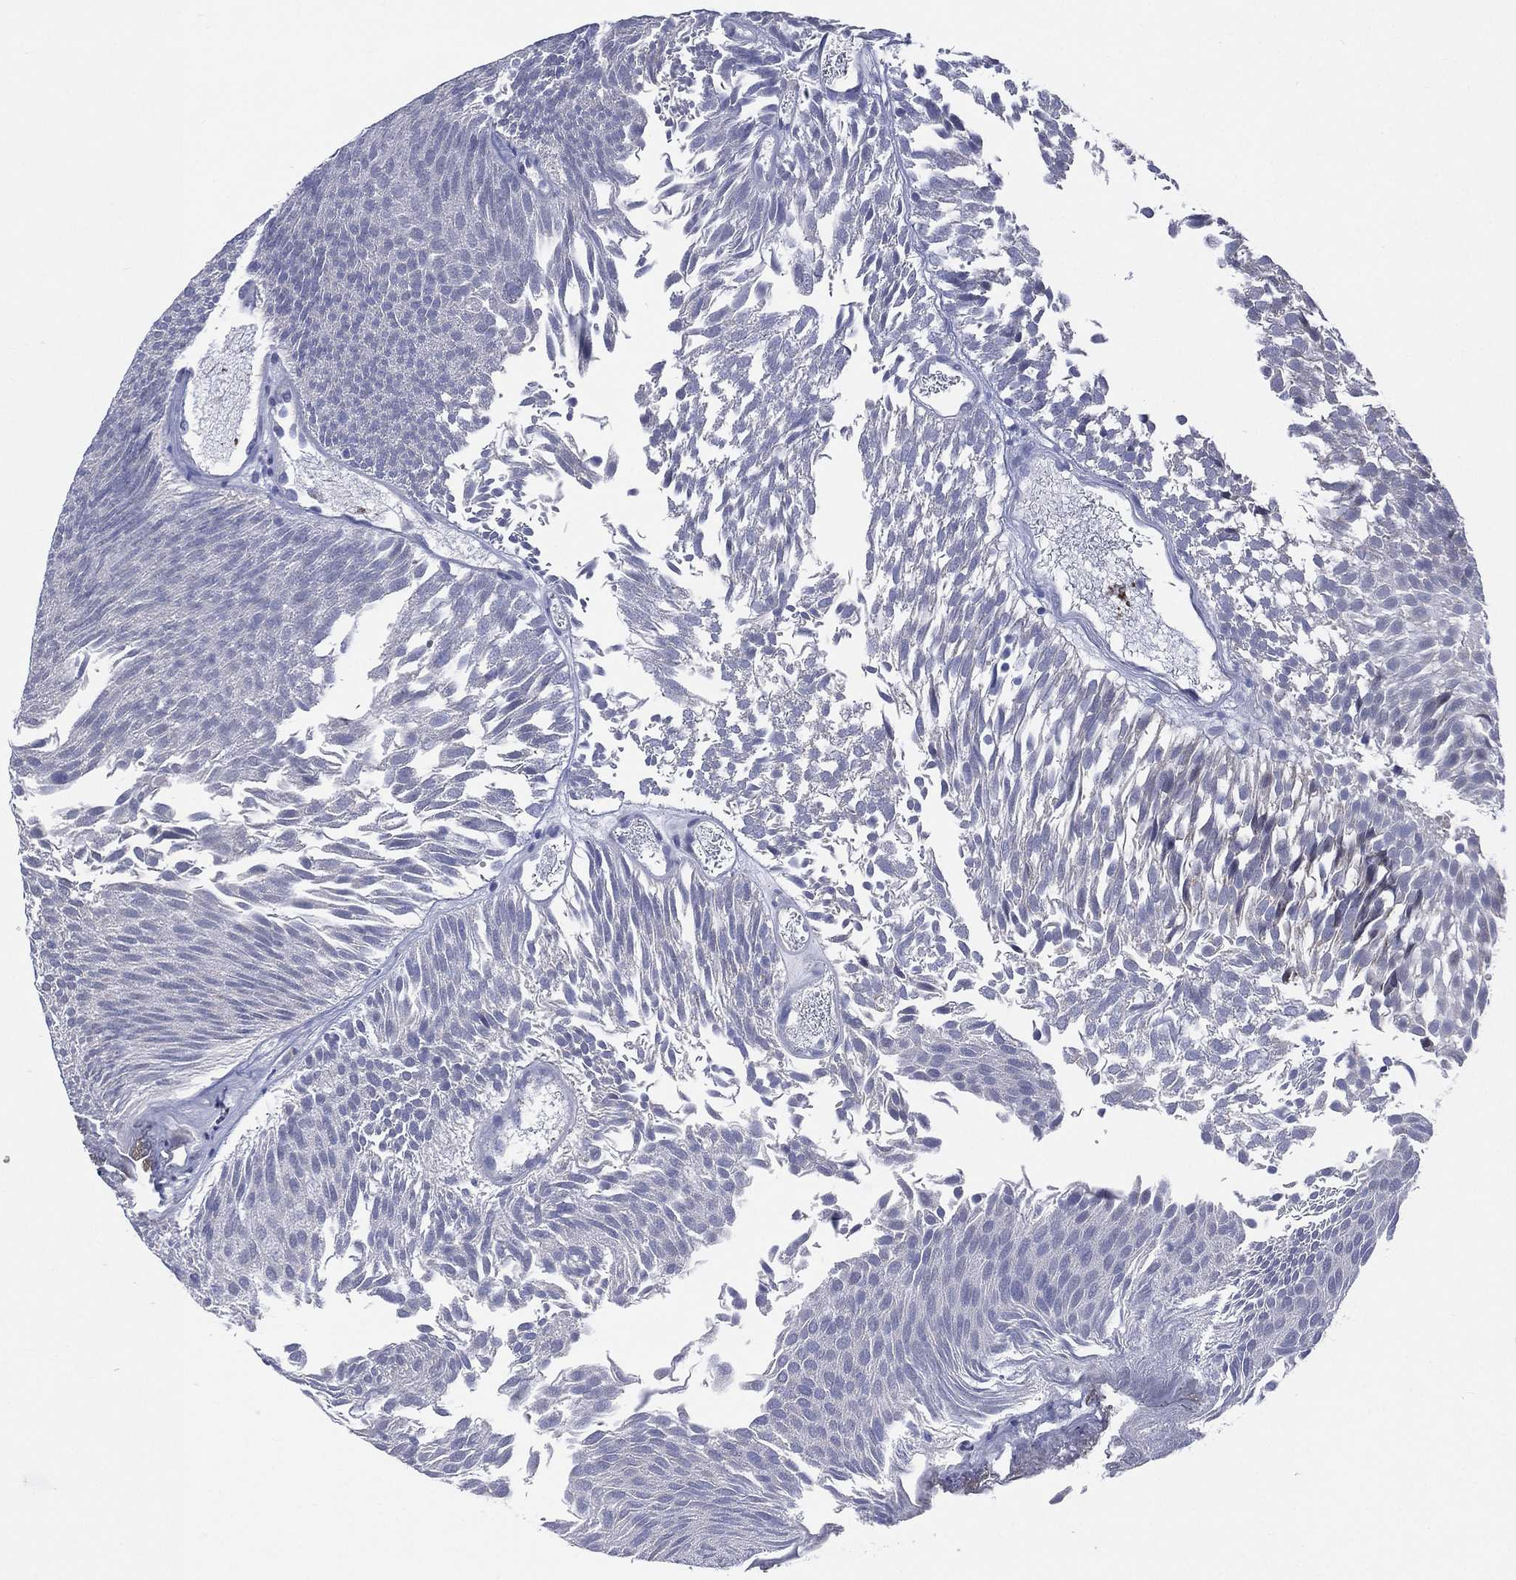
{"staining": {"intensity": "negative", "quantity": "none", "location": "none"}, "tissue": "urothelial cancer", "cell_type": "Tumor cells", "image_type": "cancer", "snomed": [{"axis": "morphology", "description": "Urothelial carcinoma, Low grade"}, {"axis": "topography", "description": "Urinary bladder"}], "caption": "A micrograph of low-grade urothelial carcinoma stained for a protein demonstrates no brown staining in tumor cells.", "gene": "AKAP3", "patient": {"sex": "male", "age": 52}}